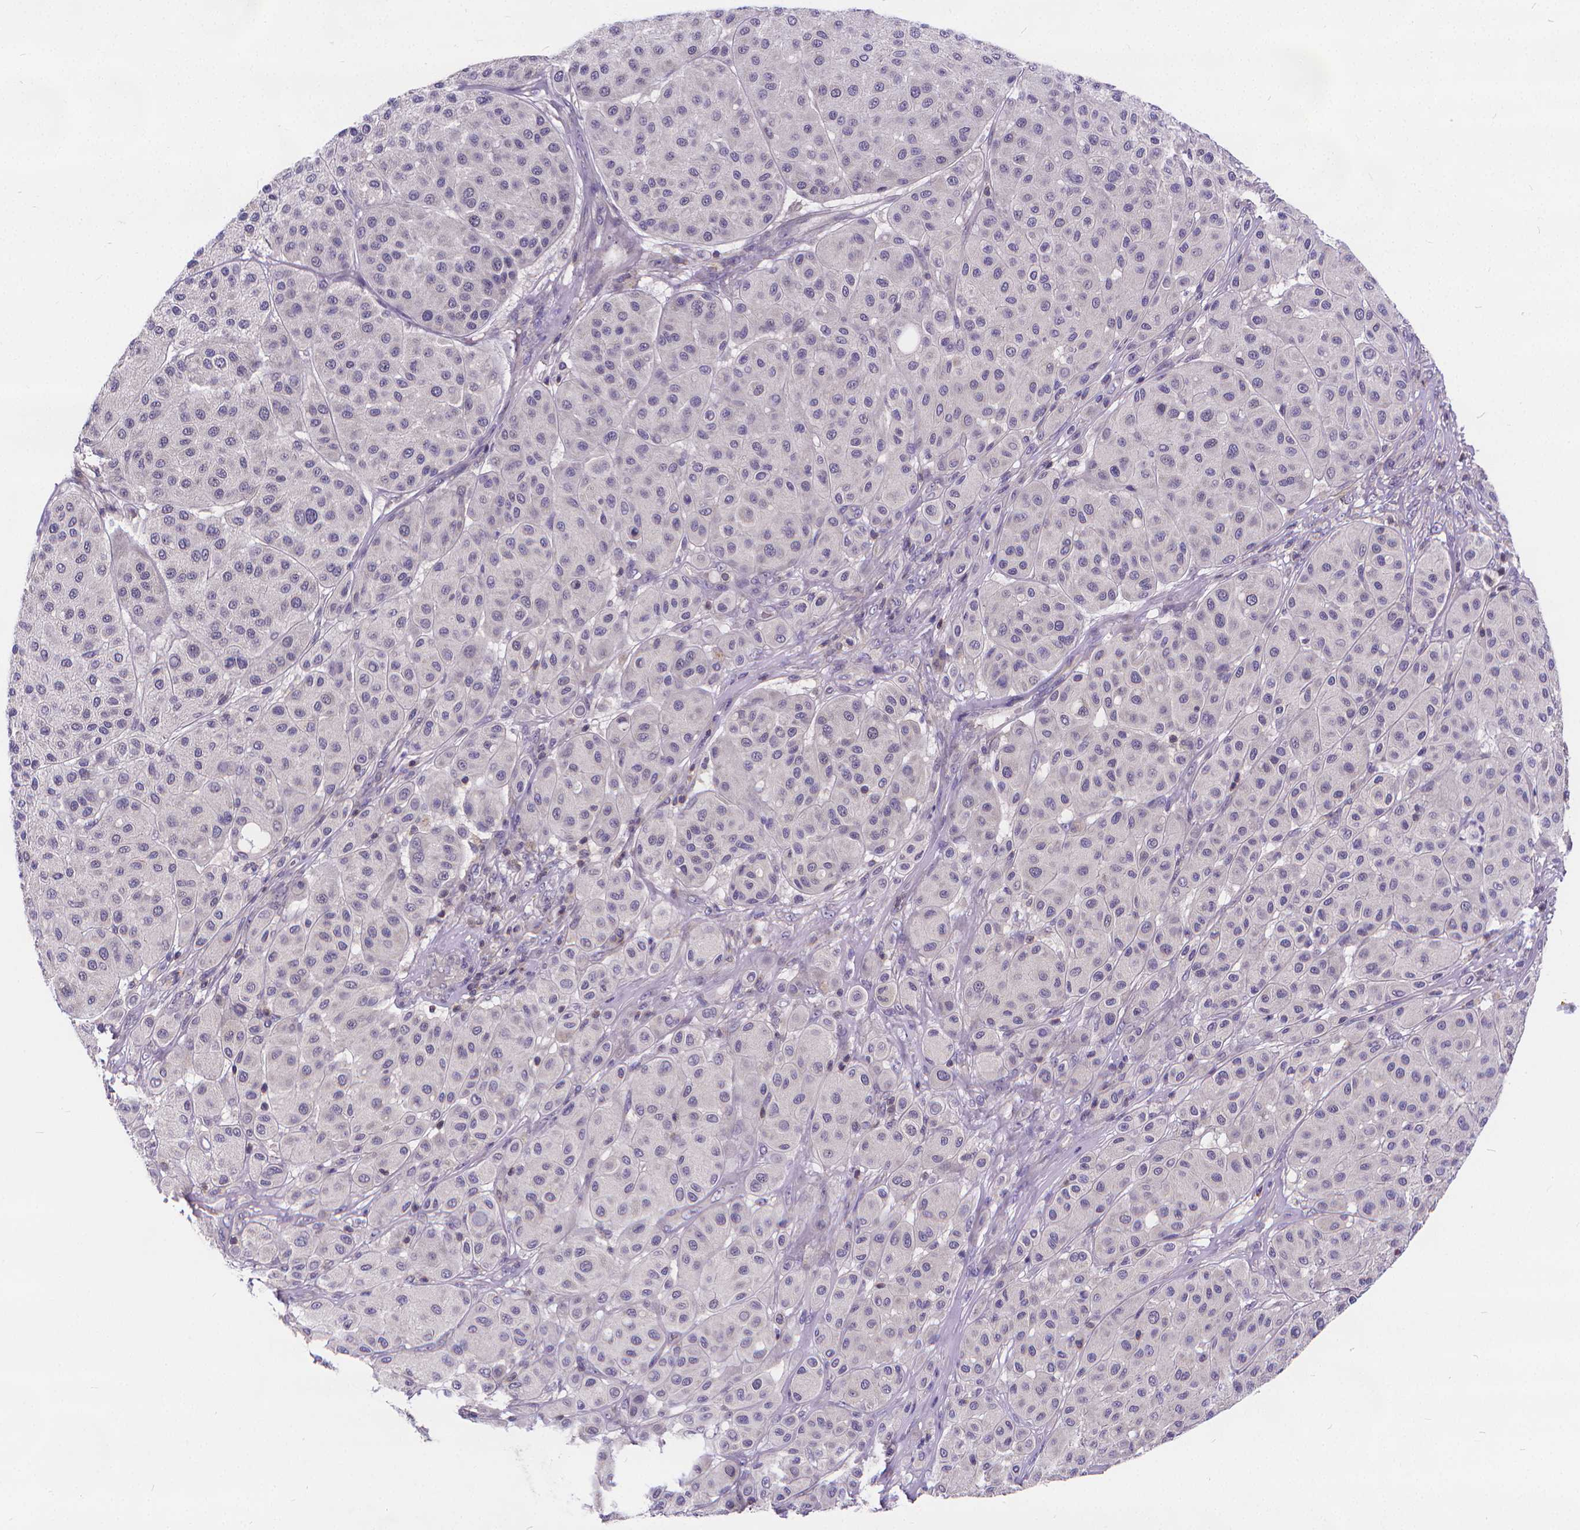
{"staining": {"intensity": "negative", "quantity": "none", "location": "none"}, "tissue": "melanoma", "cell_type": "Tumor cells", "image_type": "cancer", "snomed": [{"axis": "morphology", "description": "Malignant melanoma, Metastatic site"}, {"axis": "topography", "description": "Smooth muscle"}], "caption": "An IHC micrograph of melanoma is shown. There is no staining in tumor cells of melanoma.", "gene": "GLRB", "patient": {"sex": "male", "age": 41}}